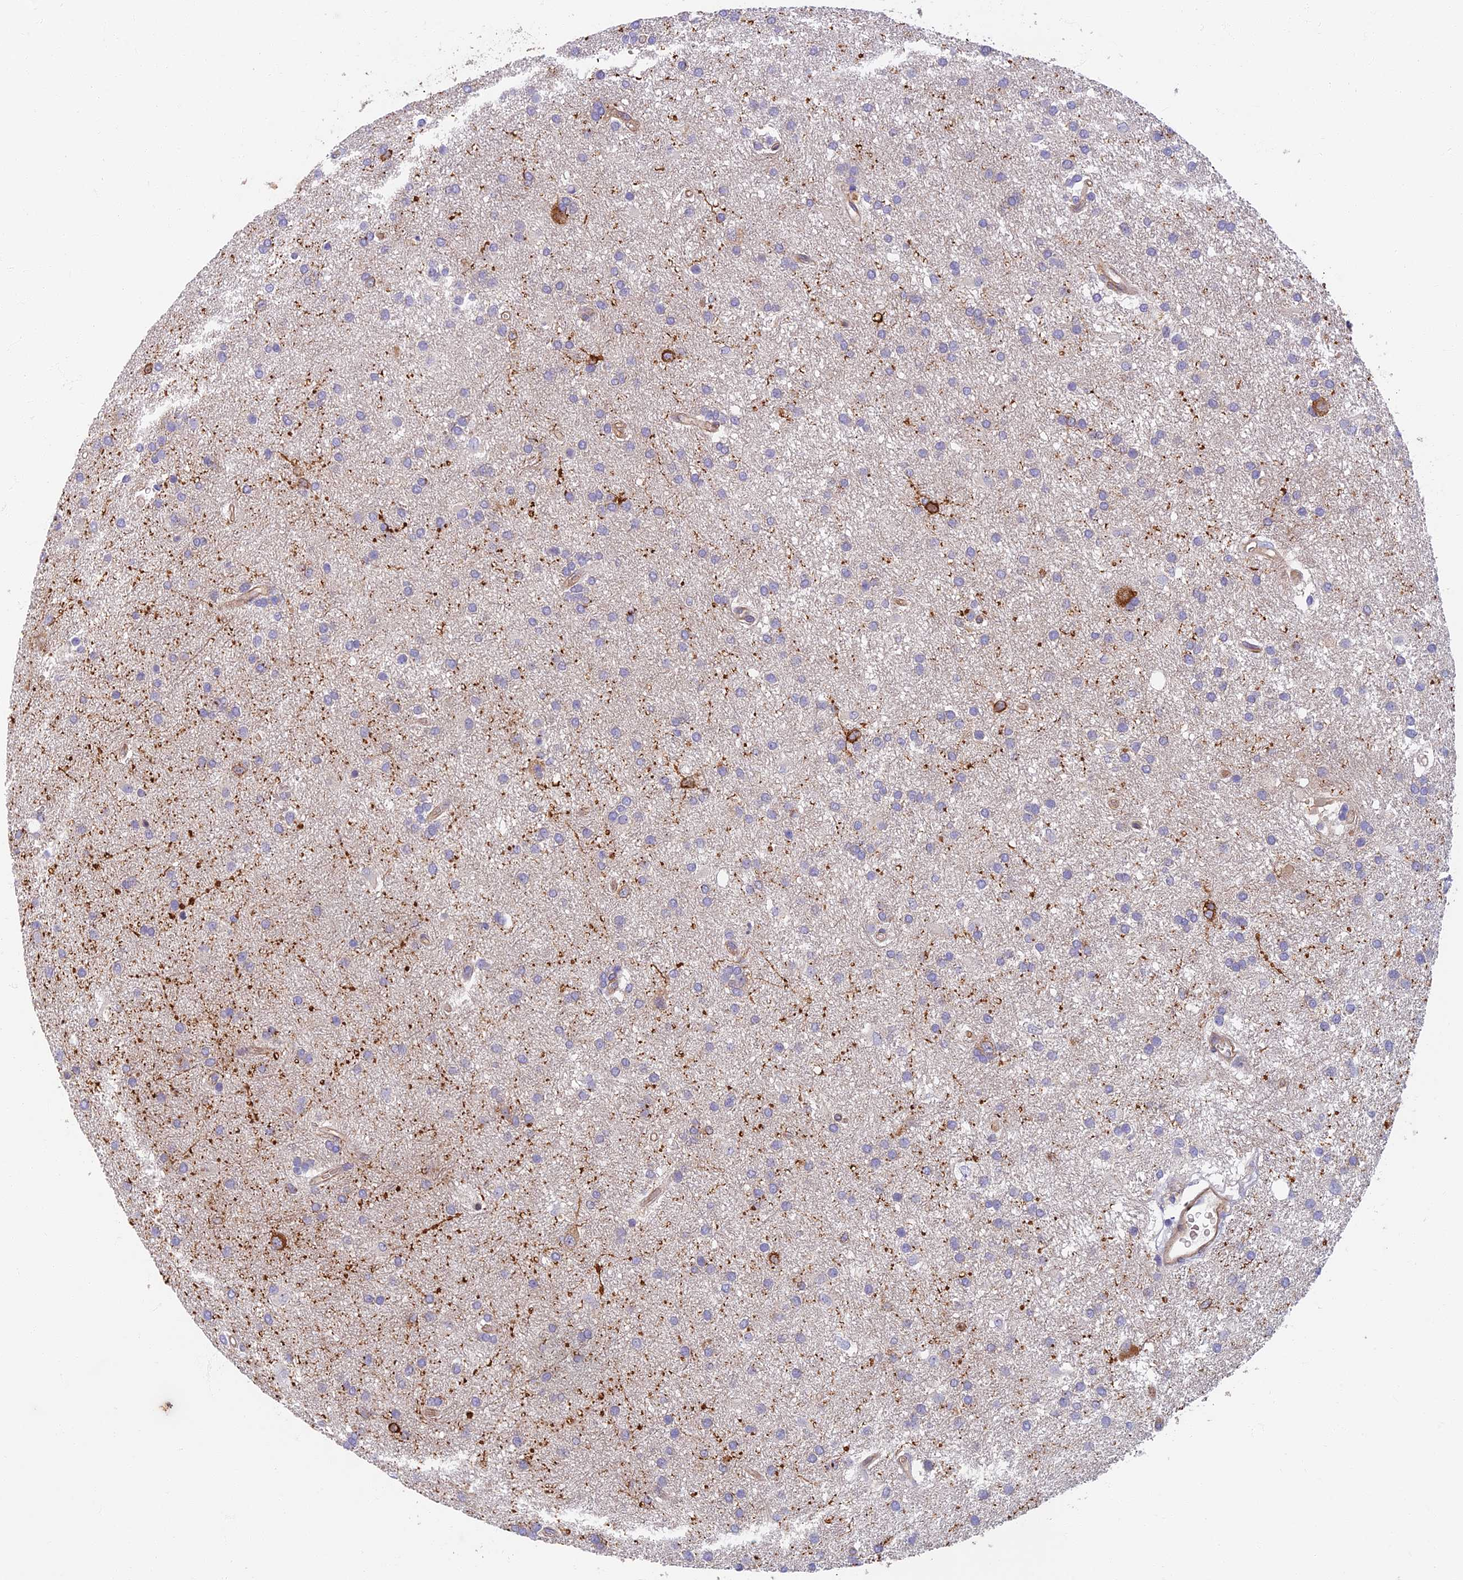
{"staining": {"intensity": "negative", "quantity": "none", "location": "none"}, "tissue": "glioma", "cell_type": "Tumor cells", "image_type": "cancer", "snomed": [{"axis": "morphology", "description": "Glioma, malignant, Low grade"}, {"axis": "topography", "description": "Brain"}], "caption": "An immunohistochemistry (IHC) photomicrograph of malignant low-grade glioma is shown. There is no staining in tumor cells of malignant low-grade glioma.", "gene": "RHBDL2", "patient": {"sex": "male", "age": 66}}